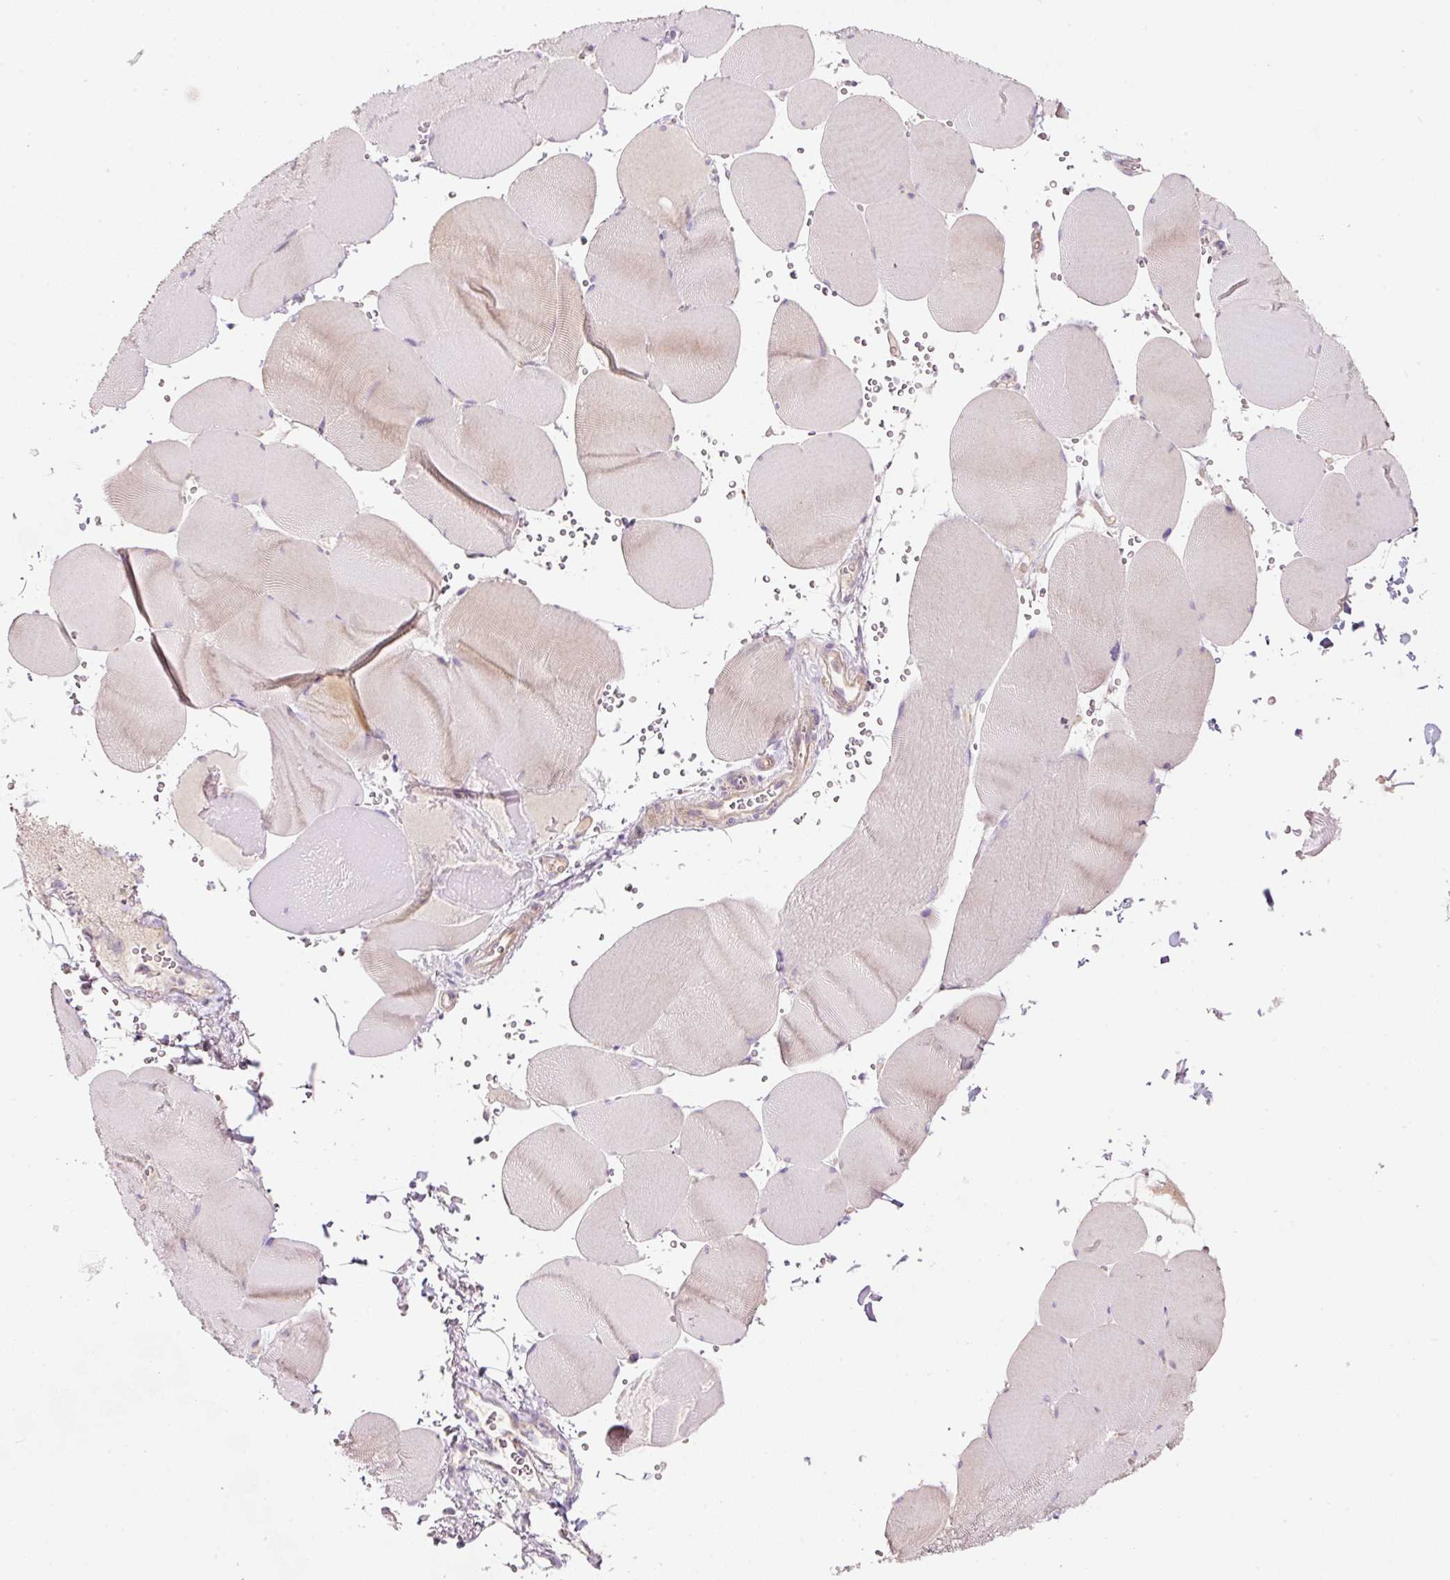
{"staining": {"intensity": "weak", "quantity": "<25%", "location": "cytoplasmic/membranous"}, "tissue": "skeletal muscle", "cell_type": "Myocytes", "image_type": "normal", "snomed": [{"axis": "morphology", "description": "Normal tissue, NOS"}, {"axis": "topography", "description": "Skeletal muscle"}, {"axis": "topography", "description": "Head-Neck"}], "caption": "A photomicrograph of human skeletal muscle is negative for staining in myocytes. (Brightfield microscopy of DAB IHC at high magnification).", "gene": "NBPF11", "patient": {"sex": "male", "age": 66}}